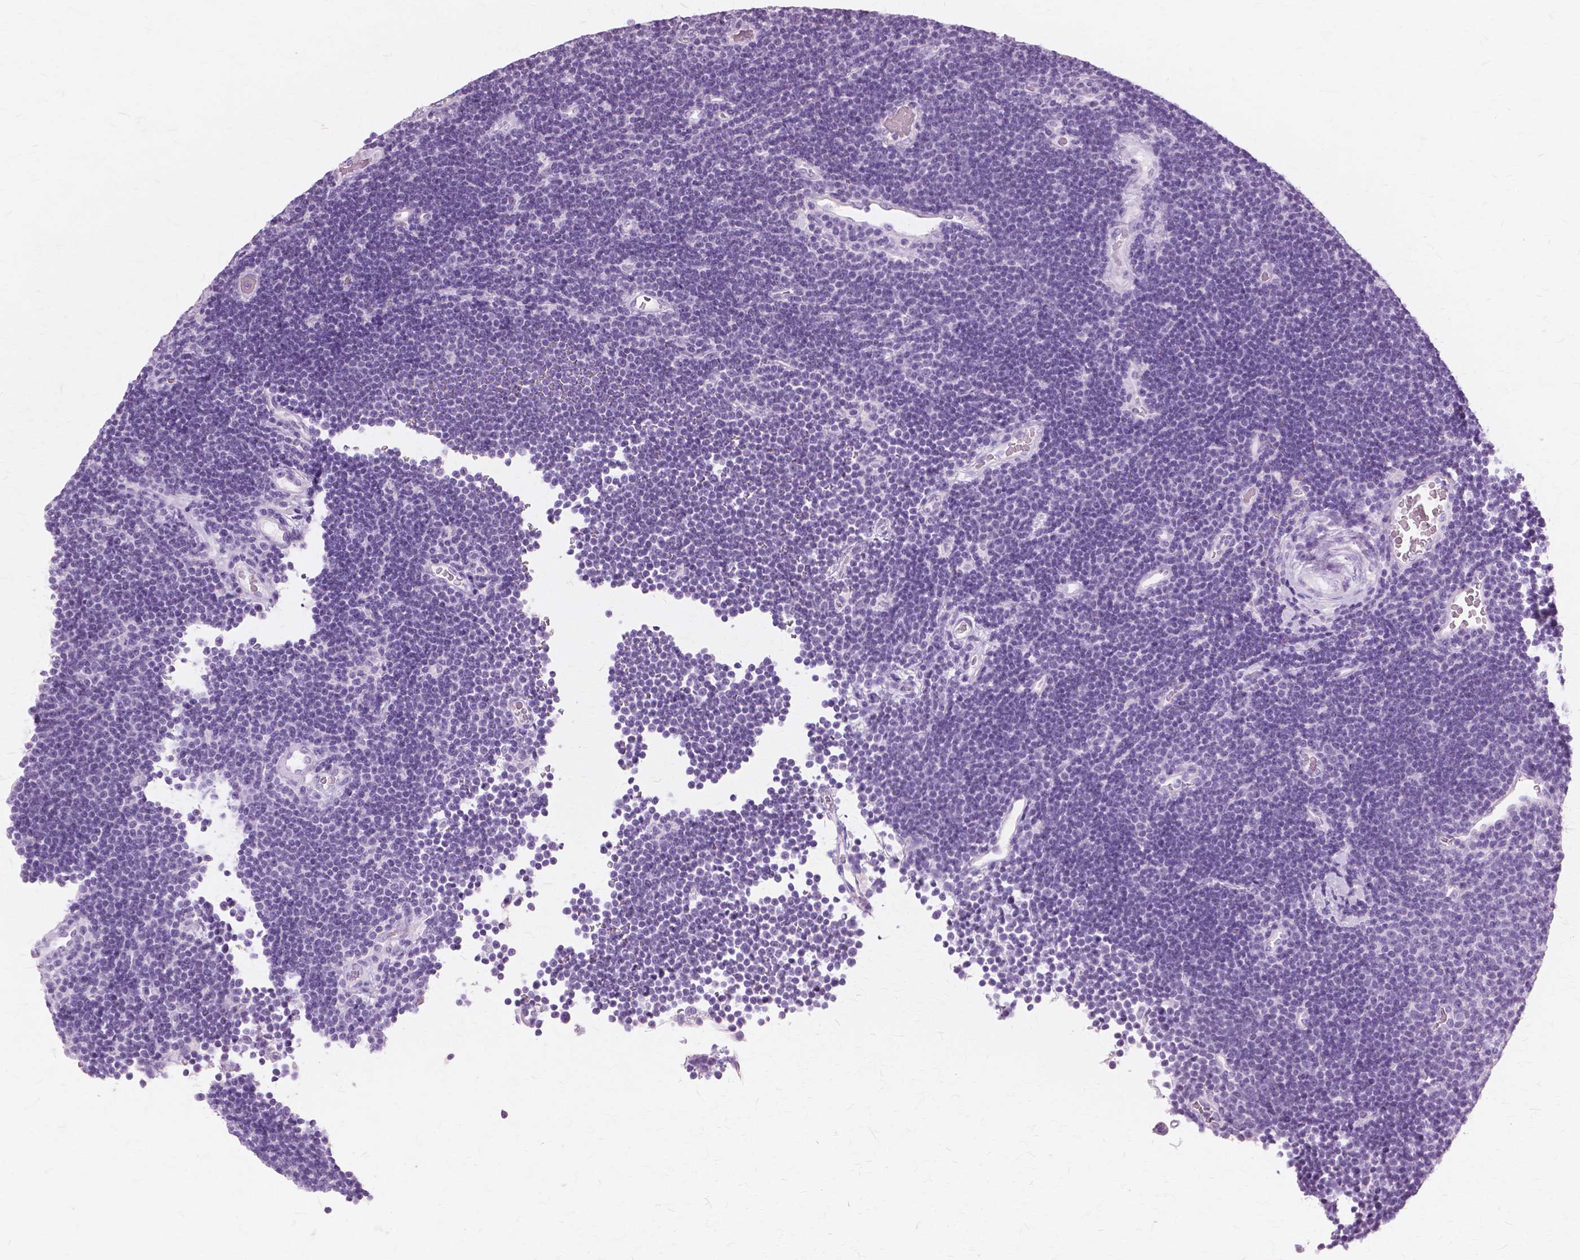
{"staining": {"intensity": "negative", "quantity": "none", "location": "none"}, "tissue": "lymphoma", "cell_type": "Tumor cells", "image_type": "cancer", "snomed": [{"axis": "morphology", "description": "Malignant lymphoma, non-Hodgkin's type, Low grade"}, {"axis": "topography", "description": "Brain"}], "caption": "A high-resolution micrograph shows IHC staining of low-grade malignant lymphoma, non-Hodgkin's type, which displays no significant positivity in tumor cells. (DAB (3,3'-diaminobenzidine) immunohistochemistry (IHC) visualized using brightfield microscopy, high magnification).", "gene": "SFTPD", "patient": {"sex": "female", "age": 66}}